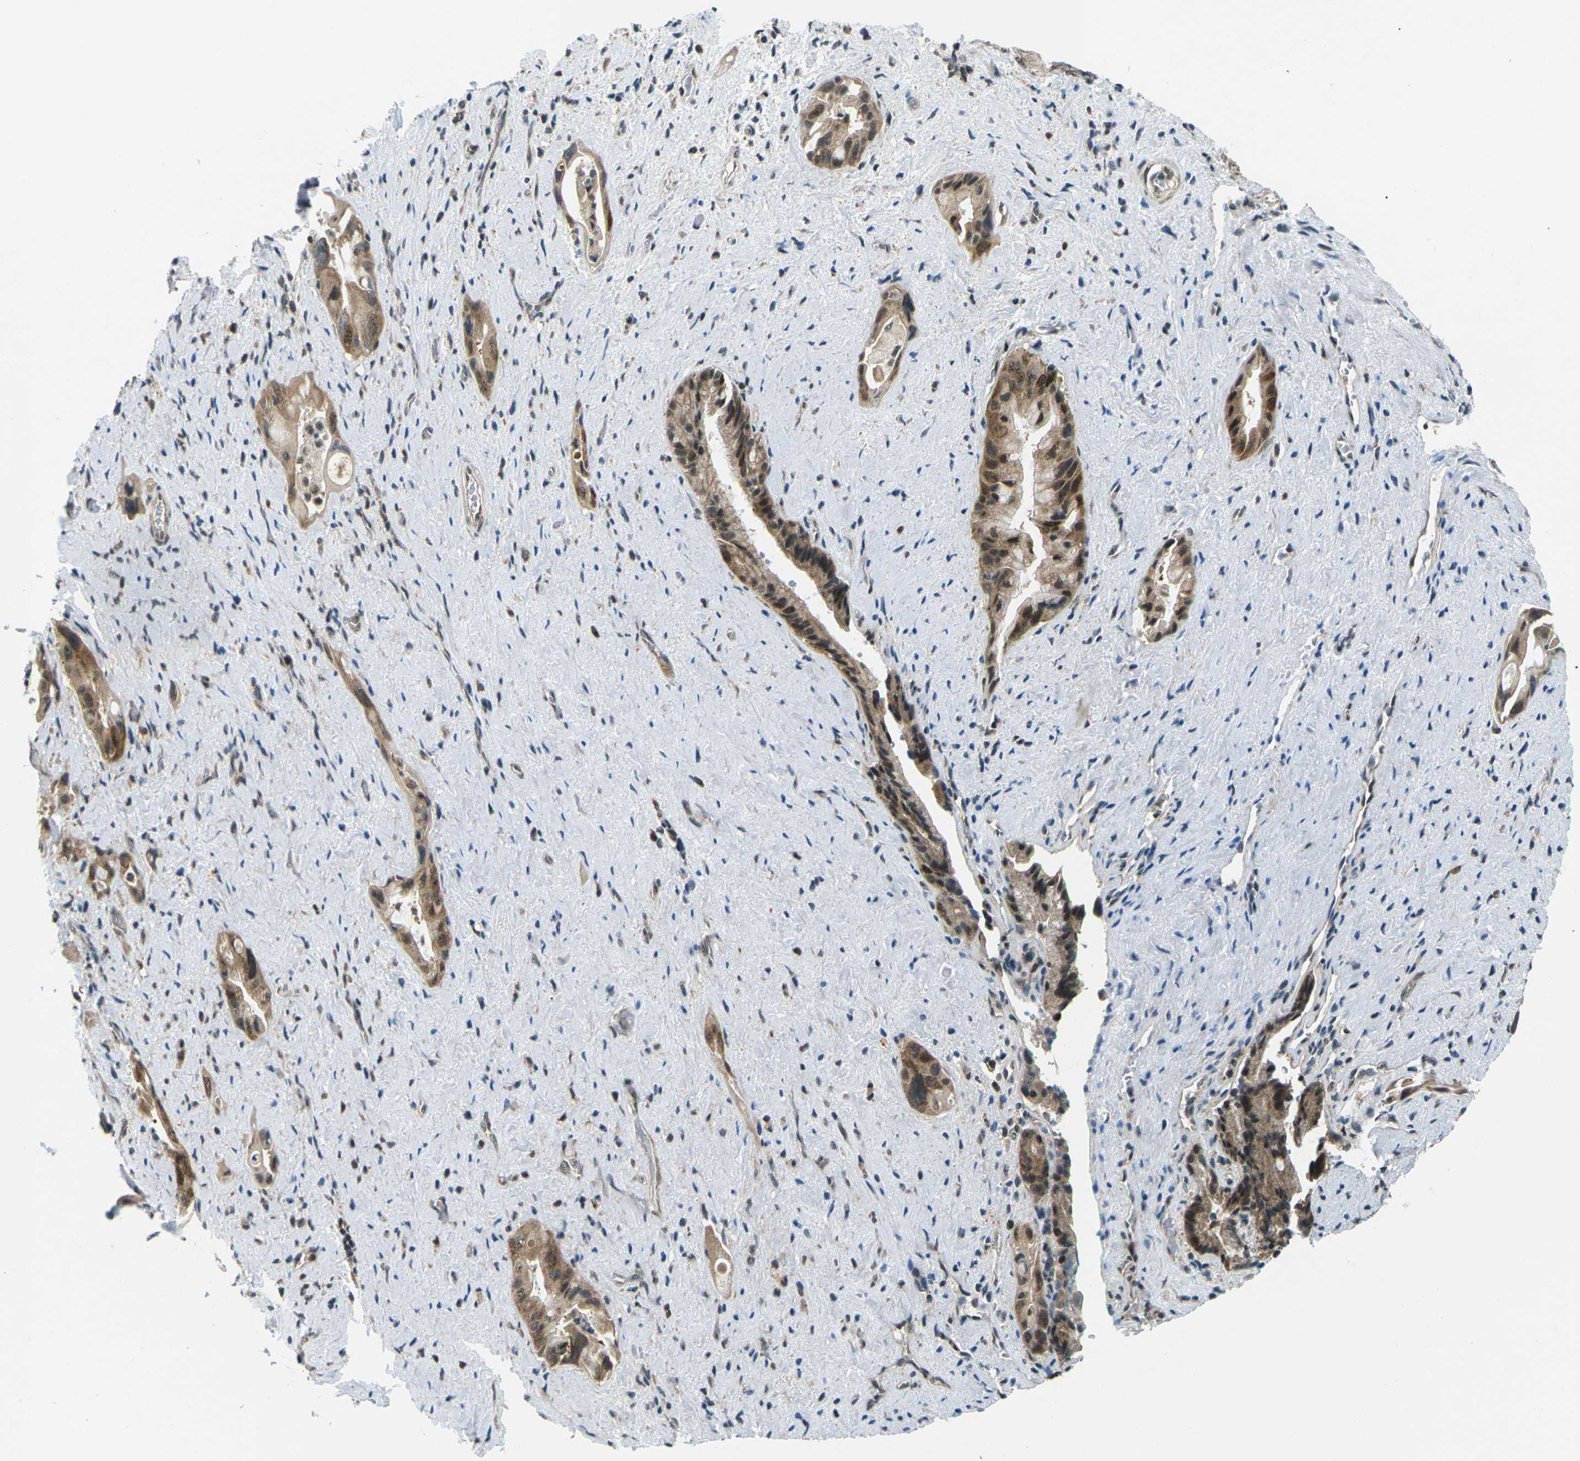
{"staining": {"intensity": "strong", "quantity": ">75%", "location": "cytoplasmic/membranous,nuclear"}, "tissue": "pancreatic cancer", "cell_type": "Tumor cells", "image_type": "cancer", "snomed": [{"axis": "morphology", "description": "Adenocarcinoma, NOS"}, {"axis": "topography", "description": "Pancreas"}], "caption": "Brown immunohistochemical staining in adenocarcinoma (pancreatic) demonstrates strong cytoplasmic/membranous and nuclear staining in about >75% of tumor cells.", "gene": "UBE2S", "patient": {"sex": "male", "age": 77}}